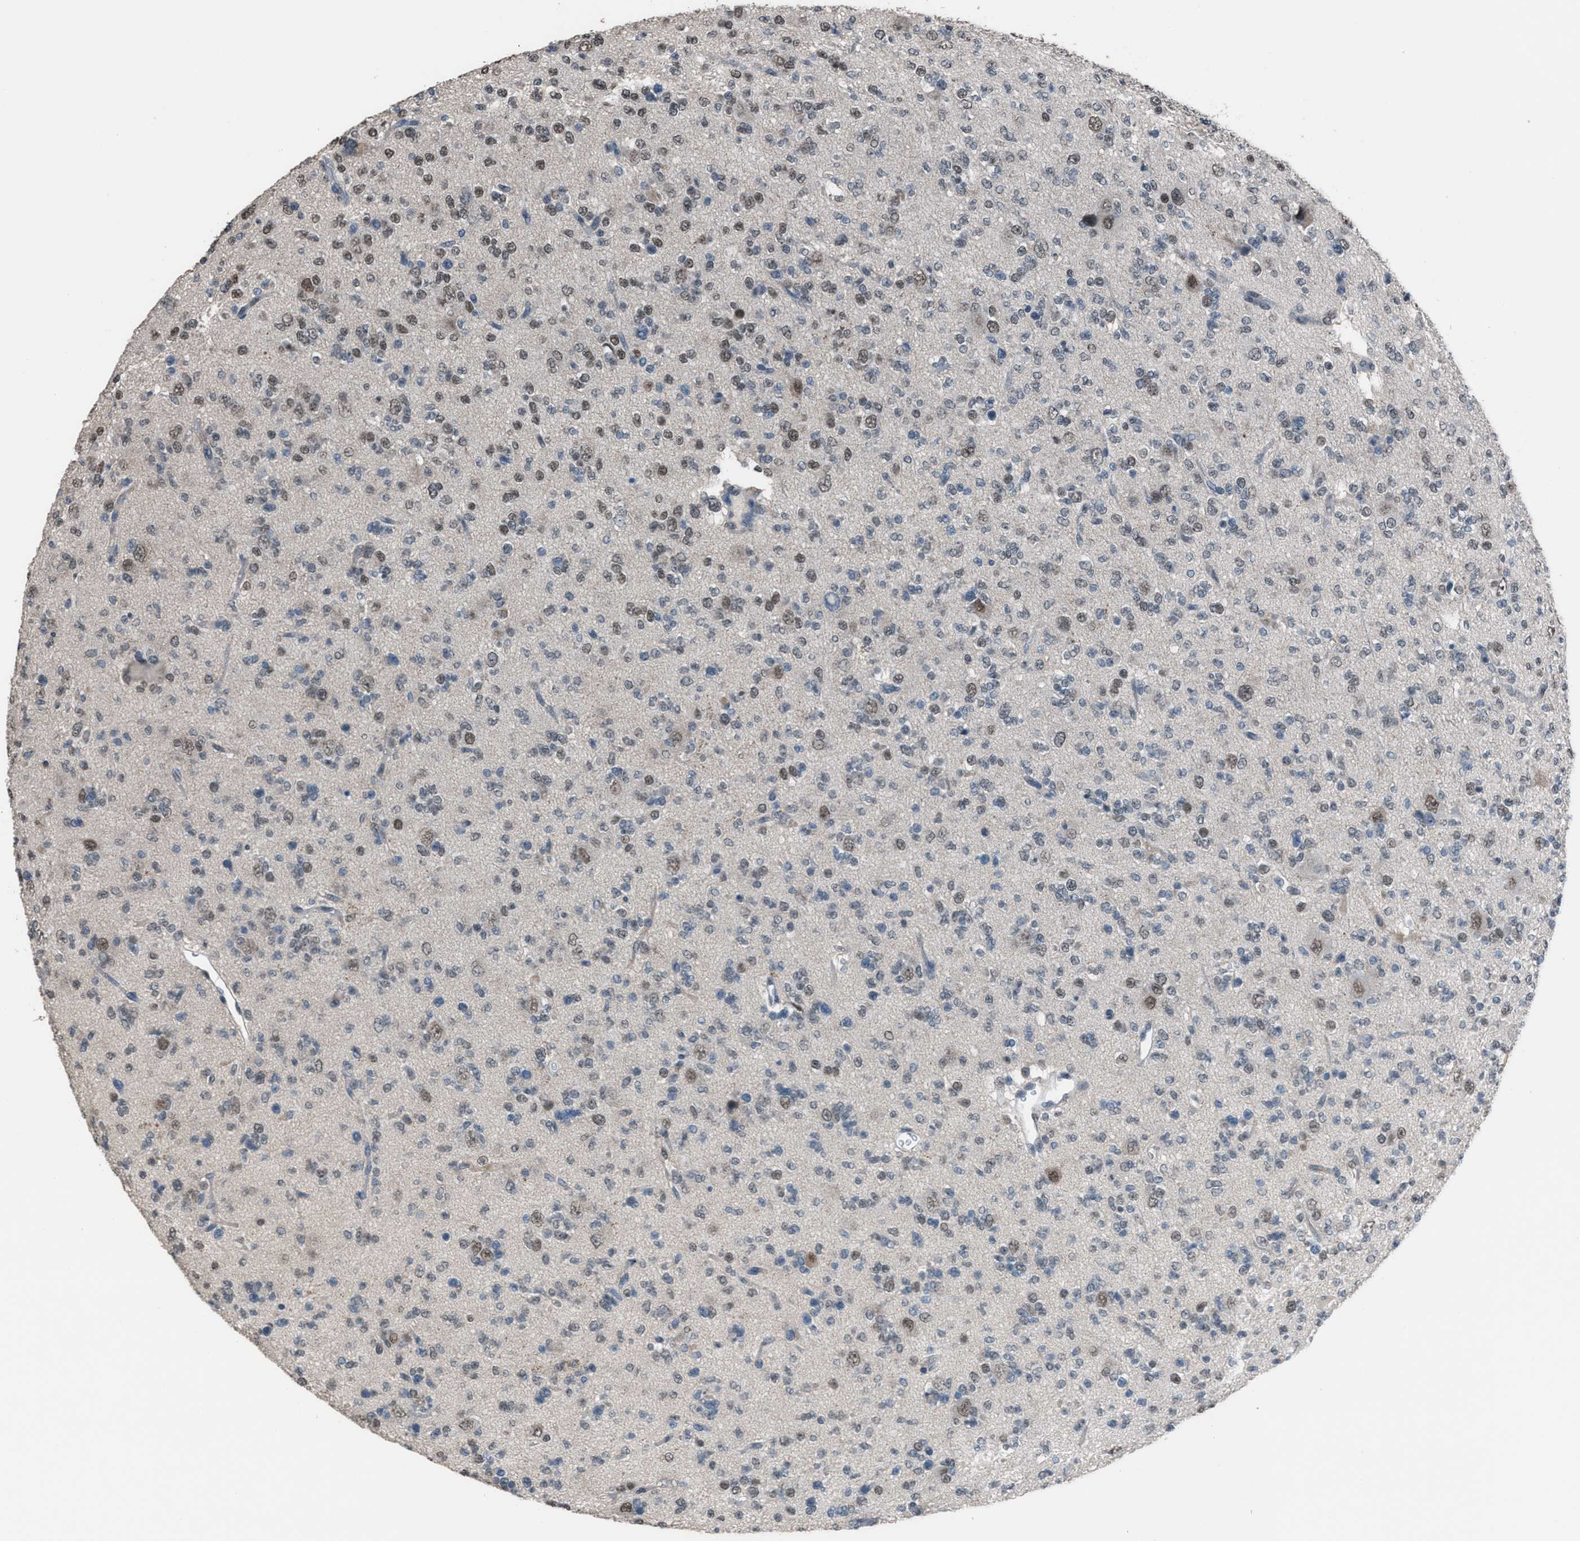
{"staining": {"intensity": "weak", "quantity": "25%-75%", "location": "nuclear"}, "tissue": "glioma", "cell_type": "Tumor cells", "image_type": "cancer", "snomed": [{"axis": "morphology", "description": "Glioma, malignant, Low grade"}, {"axis": "topography", "description": "Brain"}], "caption": "The histopathology image exhibits immunohistochemical staining of malignant low-grade glioma. There is weak nuclear expression is identified in approximately 25%-75% of tumor cells. The protein of interest is stained brown, and the nuclei are stained in blue (DAB IHC with brightfield microscopy, high magnification).", "gene": "ZNF276", "patient": {"sex": "male", "age": 38}}